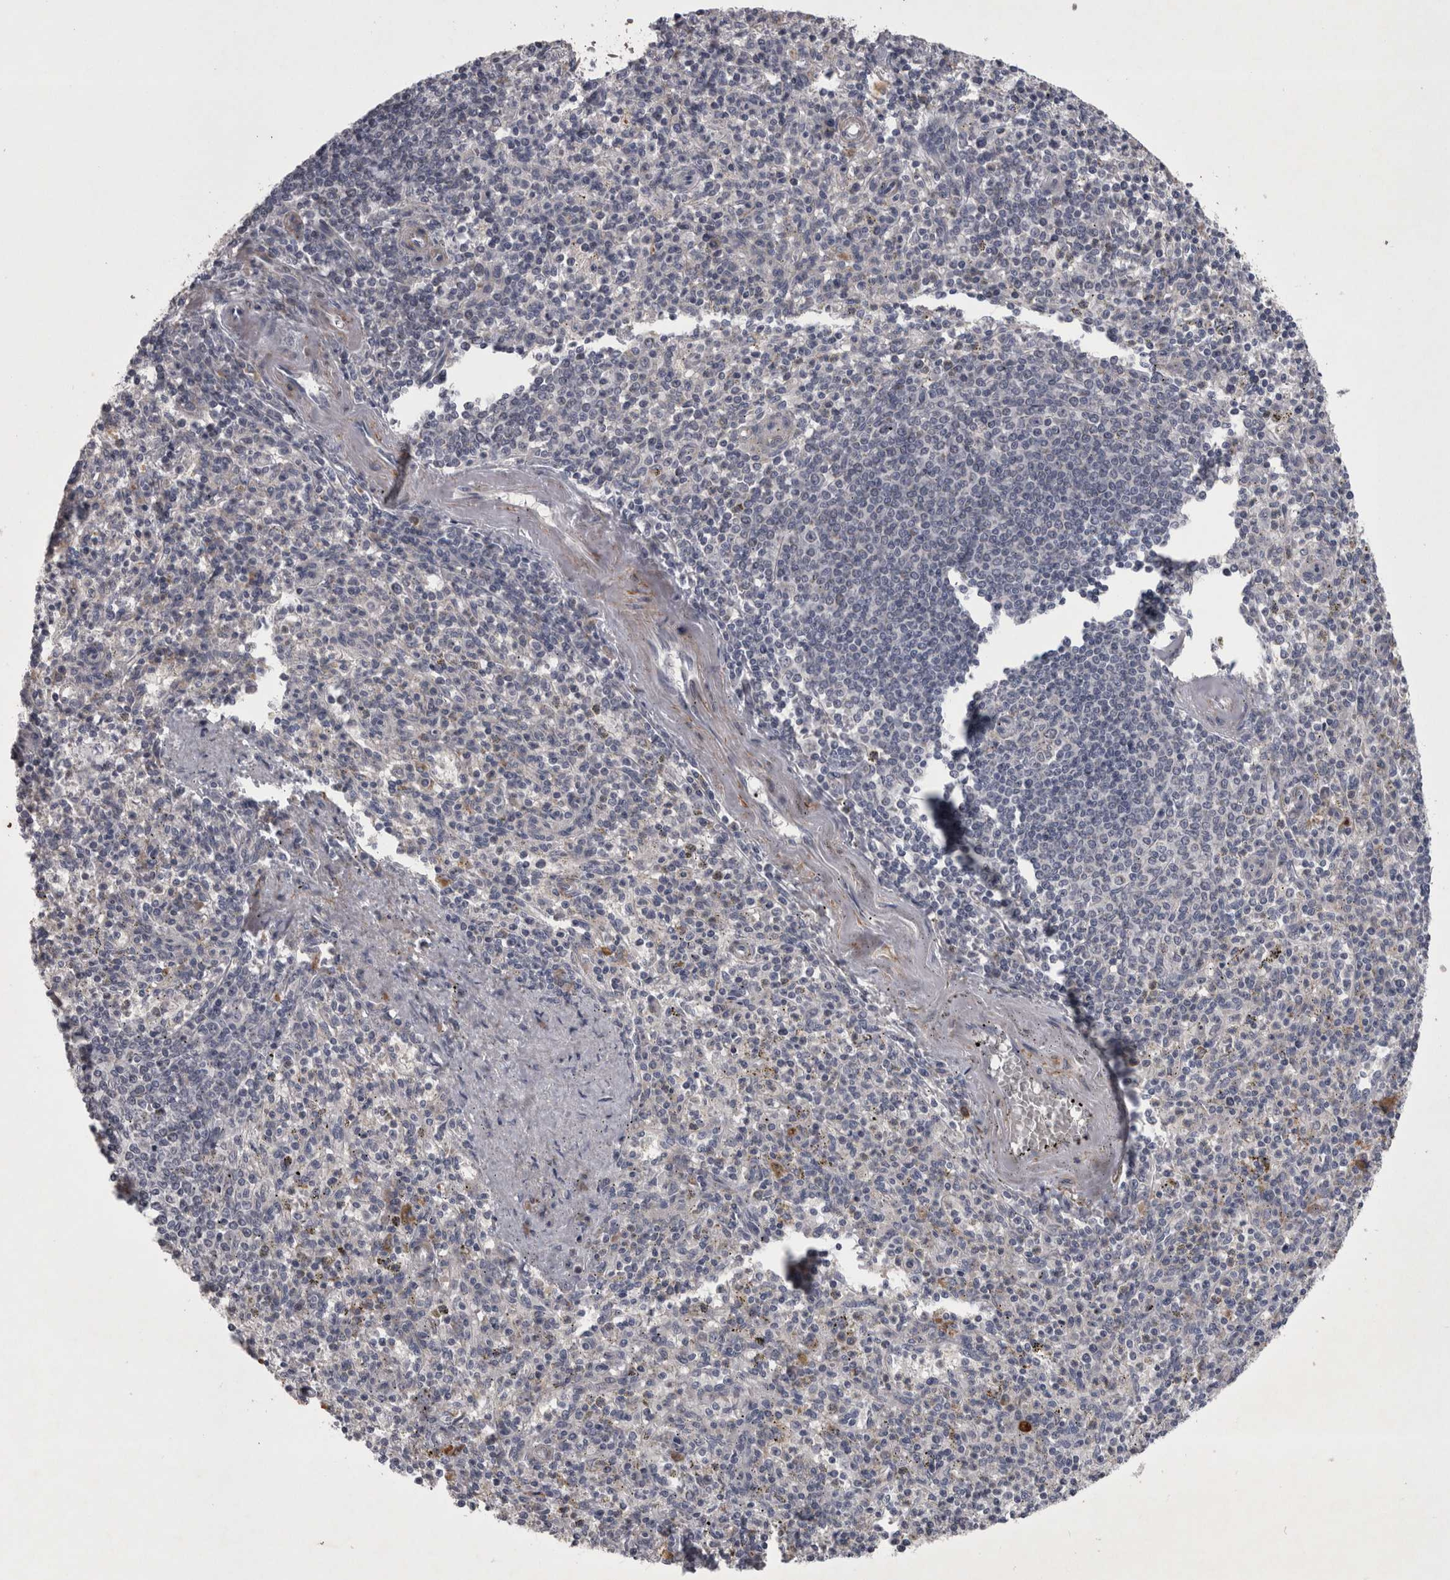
{"staining": {"intensity": "negative", "quantity": "none", "location": "none"}, "tissue": "spleen", "cell_type": "Cells in red pulp", "image_type": "normal", "snomed": [{"axis": "morphology", "description": "Normal tissue, NOS"}, {"axis": "topography", "description": "Spleen"}], "caption": "A high-resolution photomicrograph shows immunohistochemistry staining of unremarkable spleen, which exhibits no significant expression in cells in red pulp.", "gene": "DBT", "patient": {"sex": "male", "age": 72}}